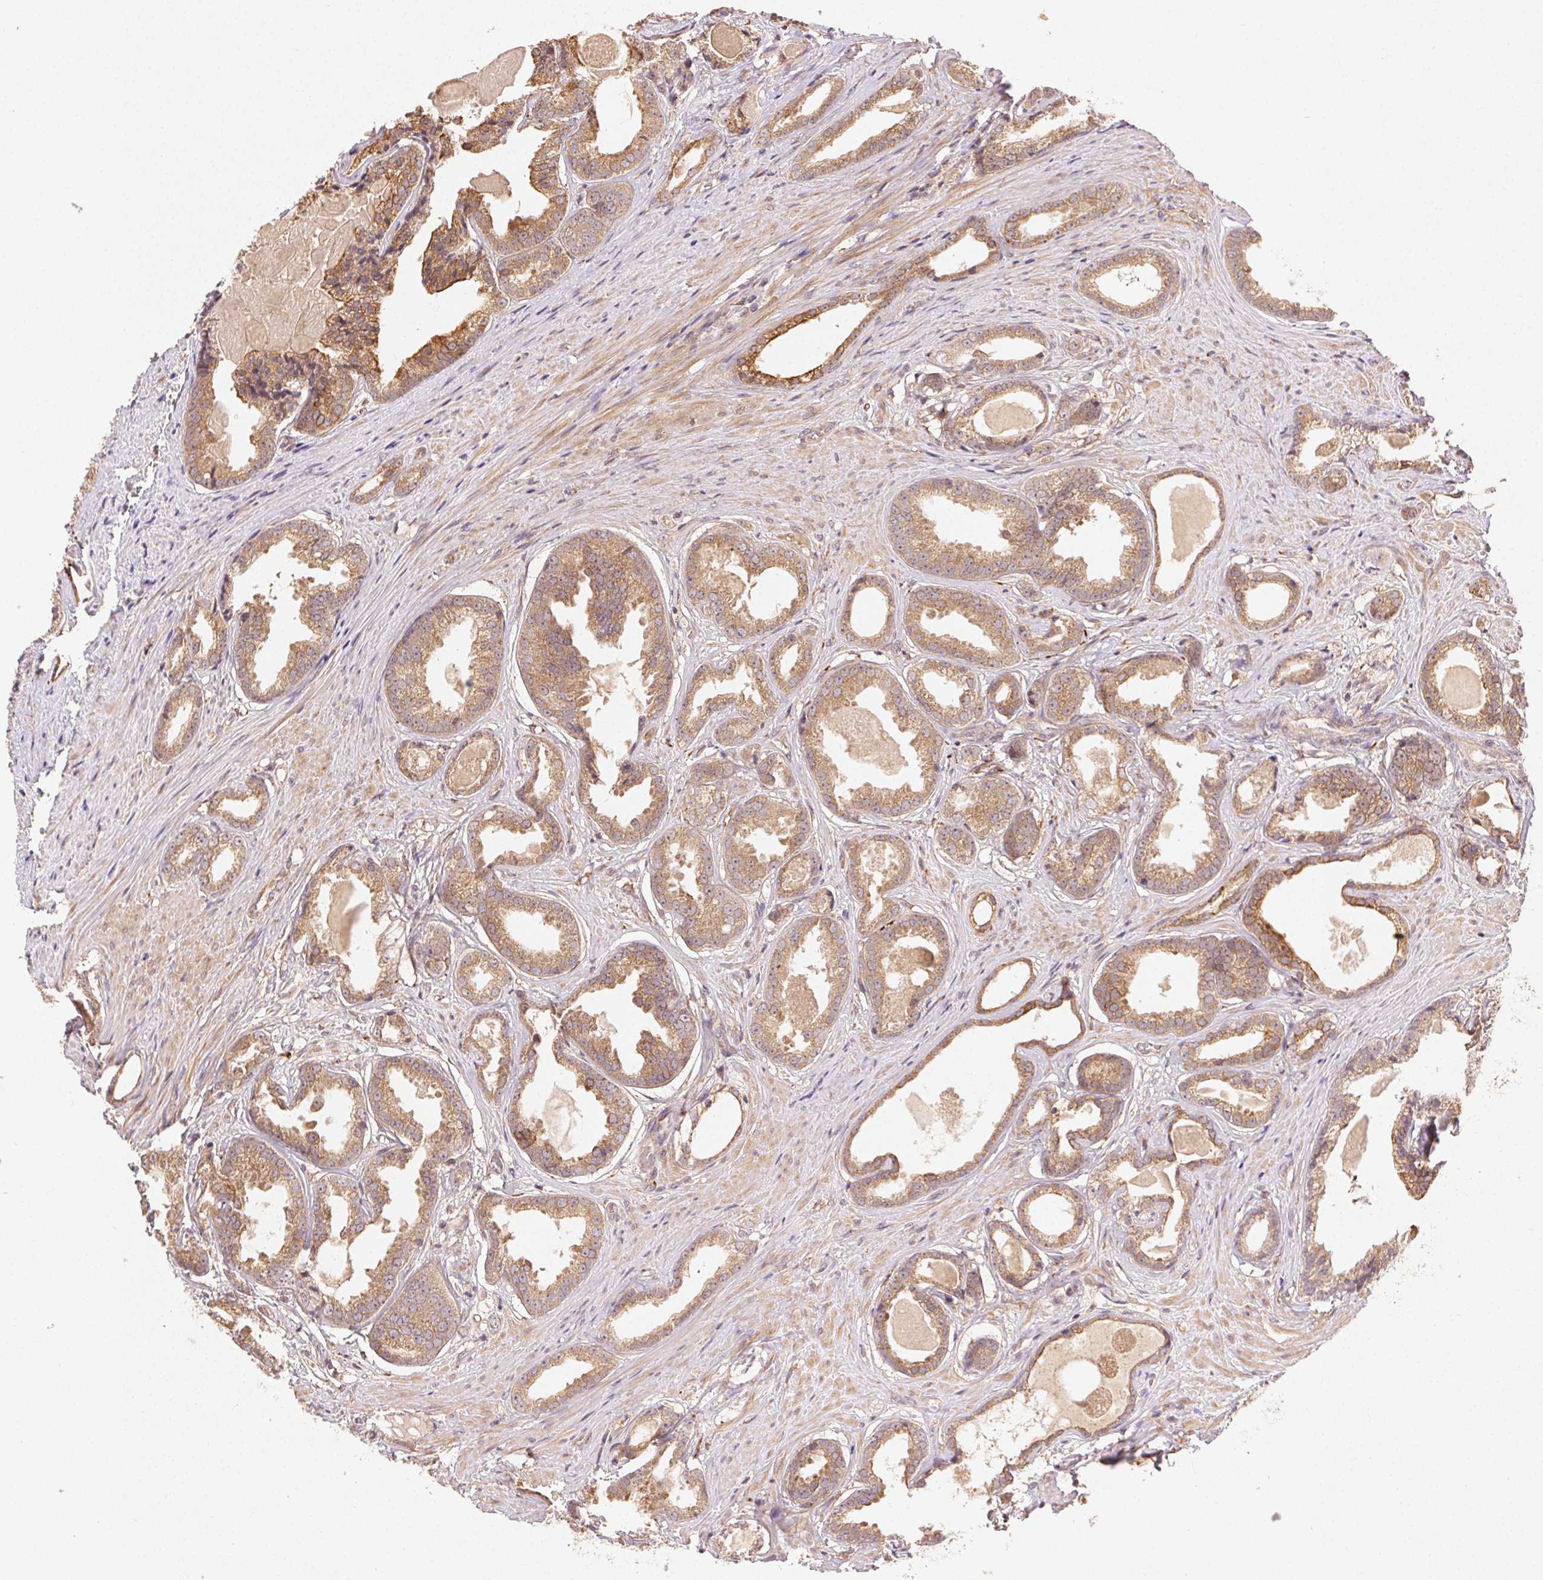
{"staining": {"intensity": "moderate", "quantity": ">75%", "location": "cytoplasmic/membranous"}, "tissue": "prostate cancer", "cell_type": "Tumor cells", "image_type": "cancer", "snomed": [{"axis": "morphology", "description": "Adenocarcinoma, Low grade"}, {"axis": "topography", "description": "Prostate"}], "caption": "Prostate cancer tissue demonstrates moderate cytoplasmic/membranous positivity in approximately >75% of tumor cells", "gene": "KLHL15", "patient": {"sex": "male", "age": 65}}